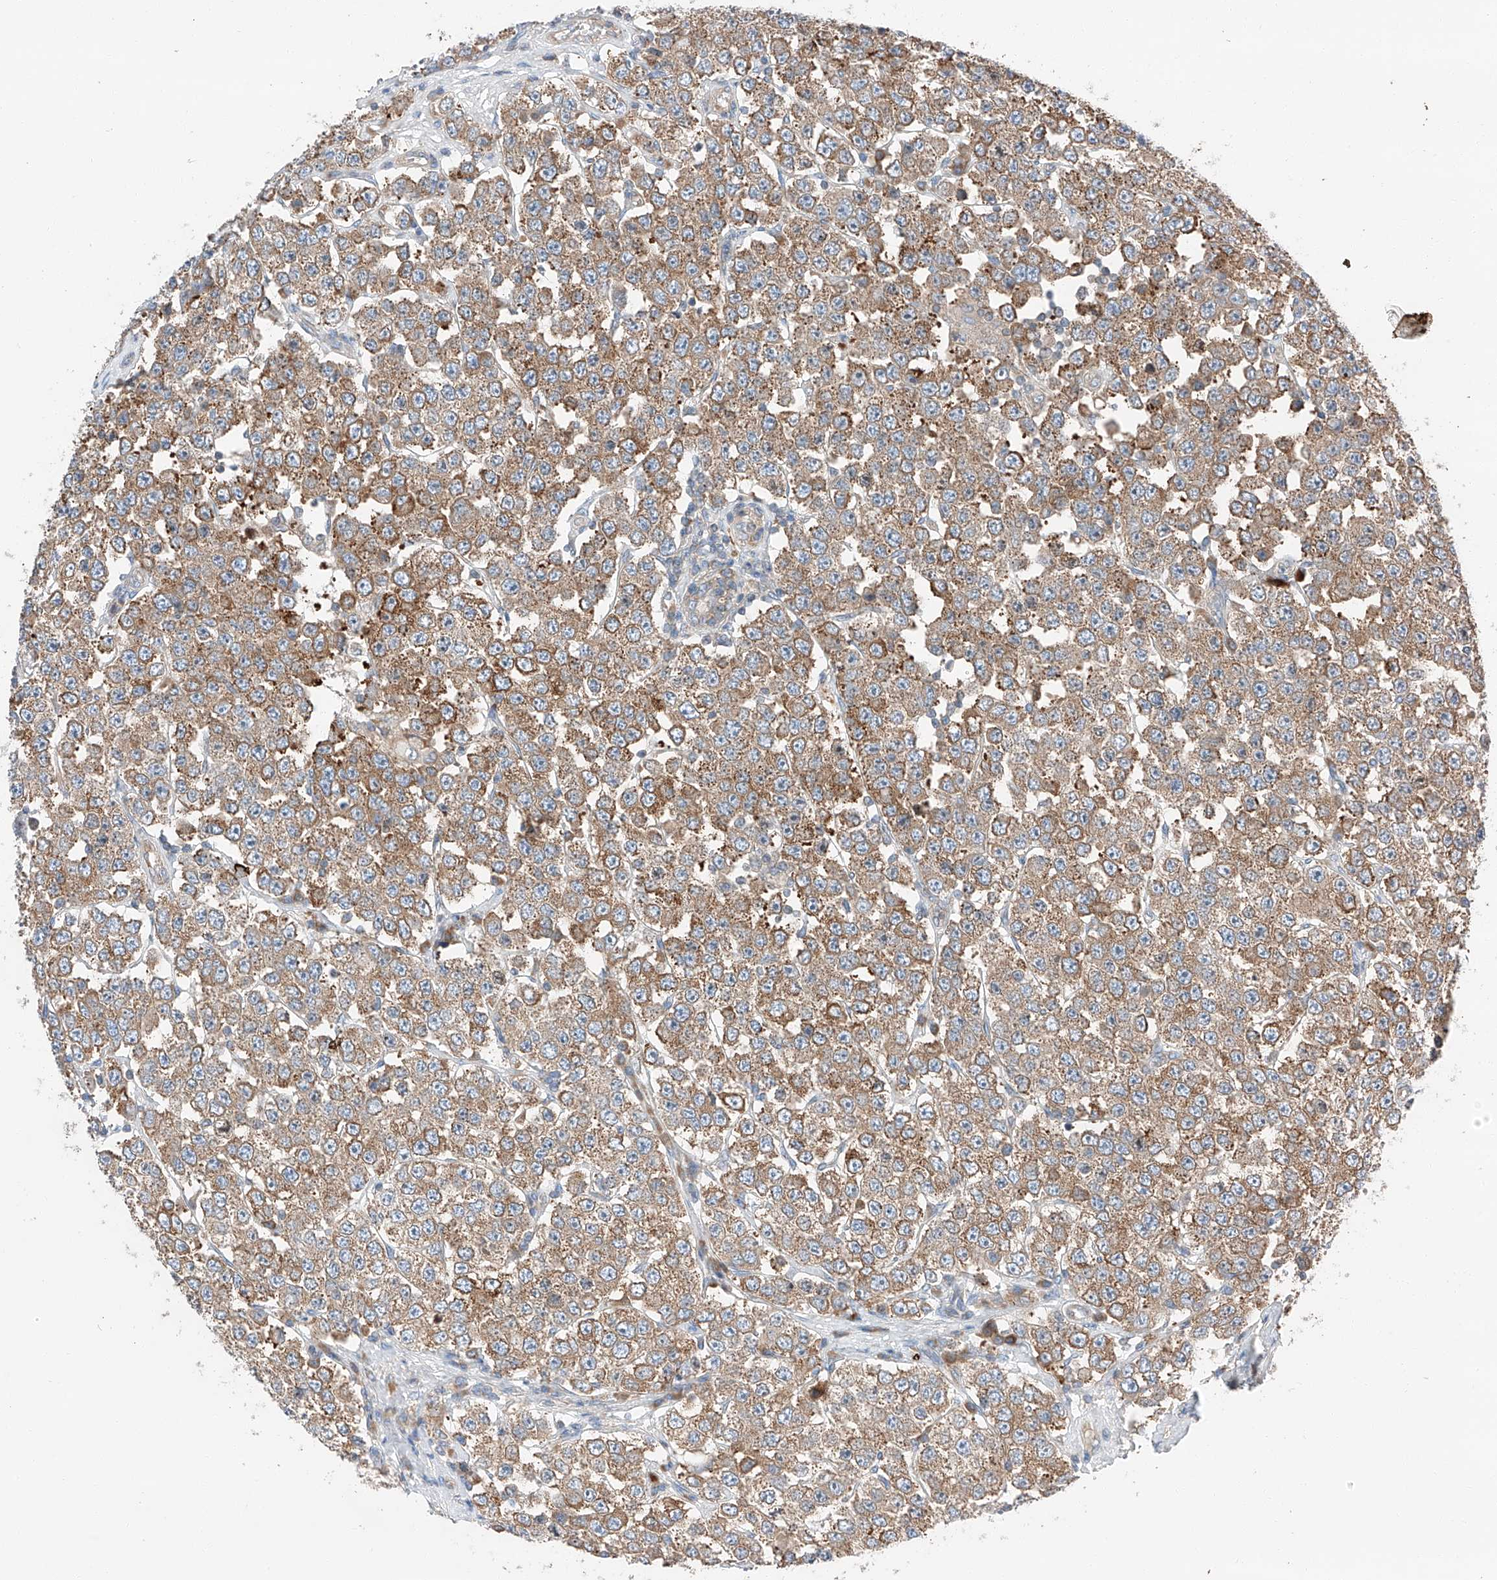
{"staining": {"intensity": "moderate", "quantity": ">75%", "location": "cytoplasmic/membranous"}, "tissue": "testis cancer", "cell_type": "Tumor cells", "image_type": "cancer", "snomed": [{"axis": "morphology", "description": "Seminoma, NOS"}, {"axis": "topography", "description": "Testis"}], "caption": "Immunohistochemistry of human testis seminoma demonstrates medium levels of moderate cytoplasmic/membranous expression in about >75% of tumor cells. The protein of interest is shown in brown color, while the nuclei are stained blue.", "gene": "ZC3H15", "patient": {"sex": "male", "age": 28}}